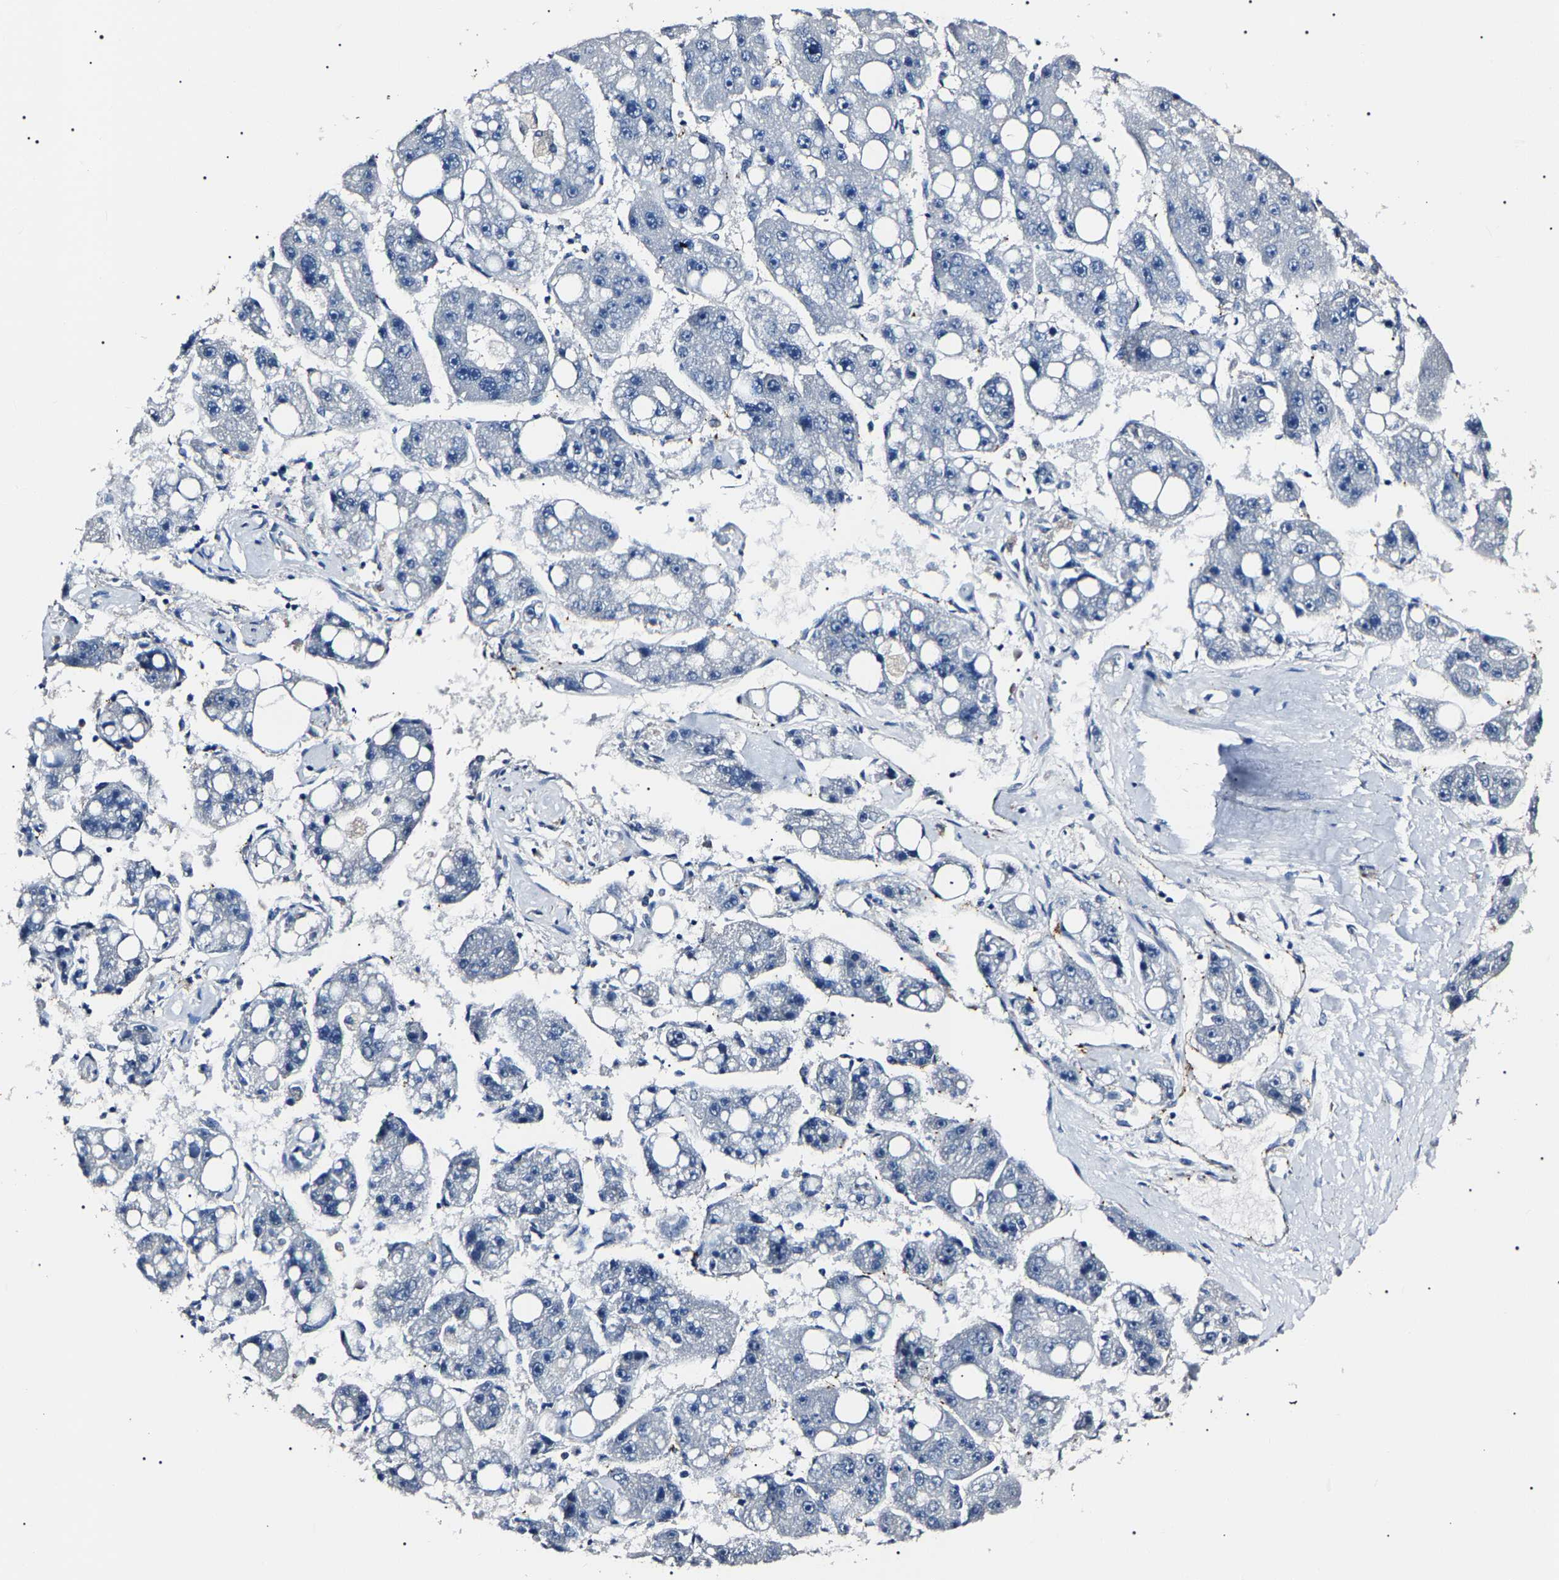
{"staining": {"intensity": "negative", "quantity": "none", "location": "none"}, "tissue": "liver cancer", "cell_type": "Tumor cells", "image_type": "cancer", "snomed": [{"axis": "morphology", "description": "Carcinoma, Hepatocellular, NOS"}, {"axis": "topography", "description": "Liver"}], "caption": "IHC of human hepatocellular carcinoma (liver) shows no staining in tumor cells.", "gene": "KLHL42", "patient": {"sex": "female", "age": 61}}